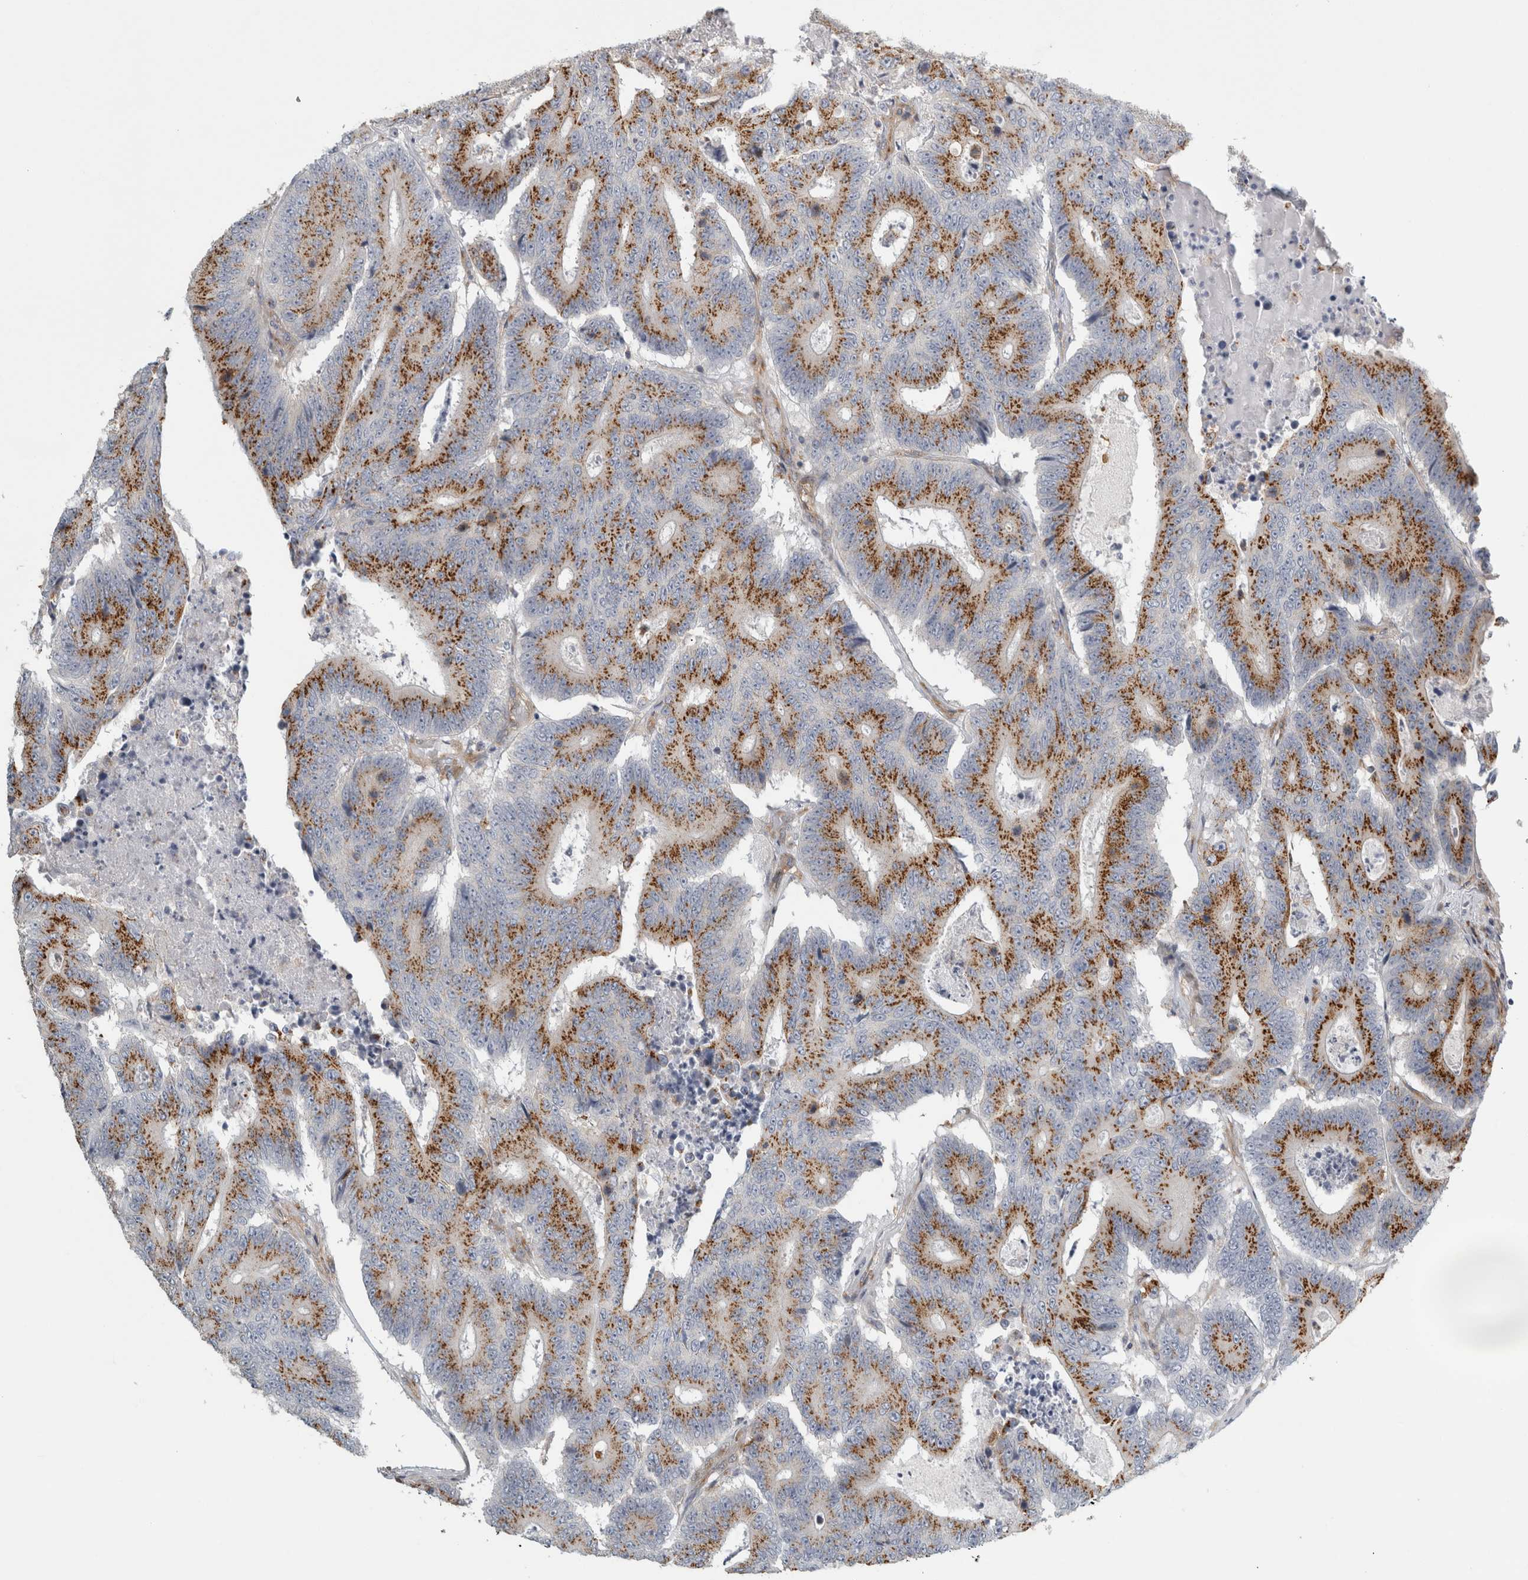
{"staining": {"intensity": "moderate", "quantity": ">75%", "location": "cytoplasmic/membranous"}, "tissue": "colorectal cancer", "cell_type": "Tumor cells", "image_type": "cancer", "snomed": [{"axis": "morphology", "description": "Adenocarcinoma, NOS"}, {"axis": "topography", "description": "Colon"}], "caption": "A micrograph showing moderate cytoplasmic/membranous staining in approximately >75% of tumor cells in adenocarcinoma (colorectal), as visualized by brown immunohistochemical staining.", "gene": "PEX6", "patient": {"sex": "male", "age": 83}}